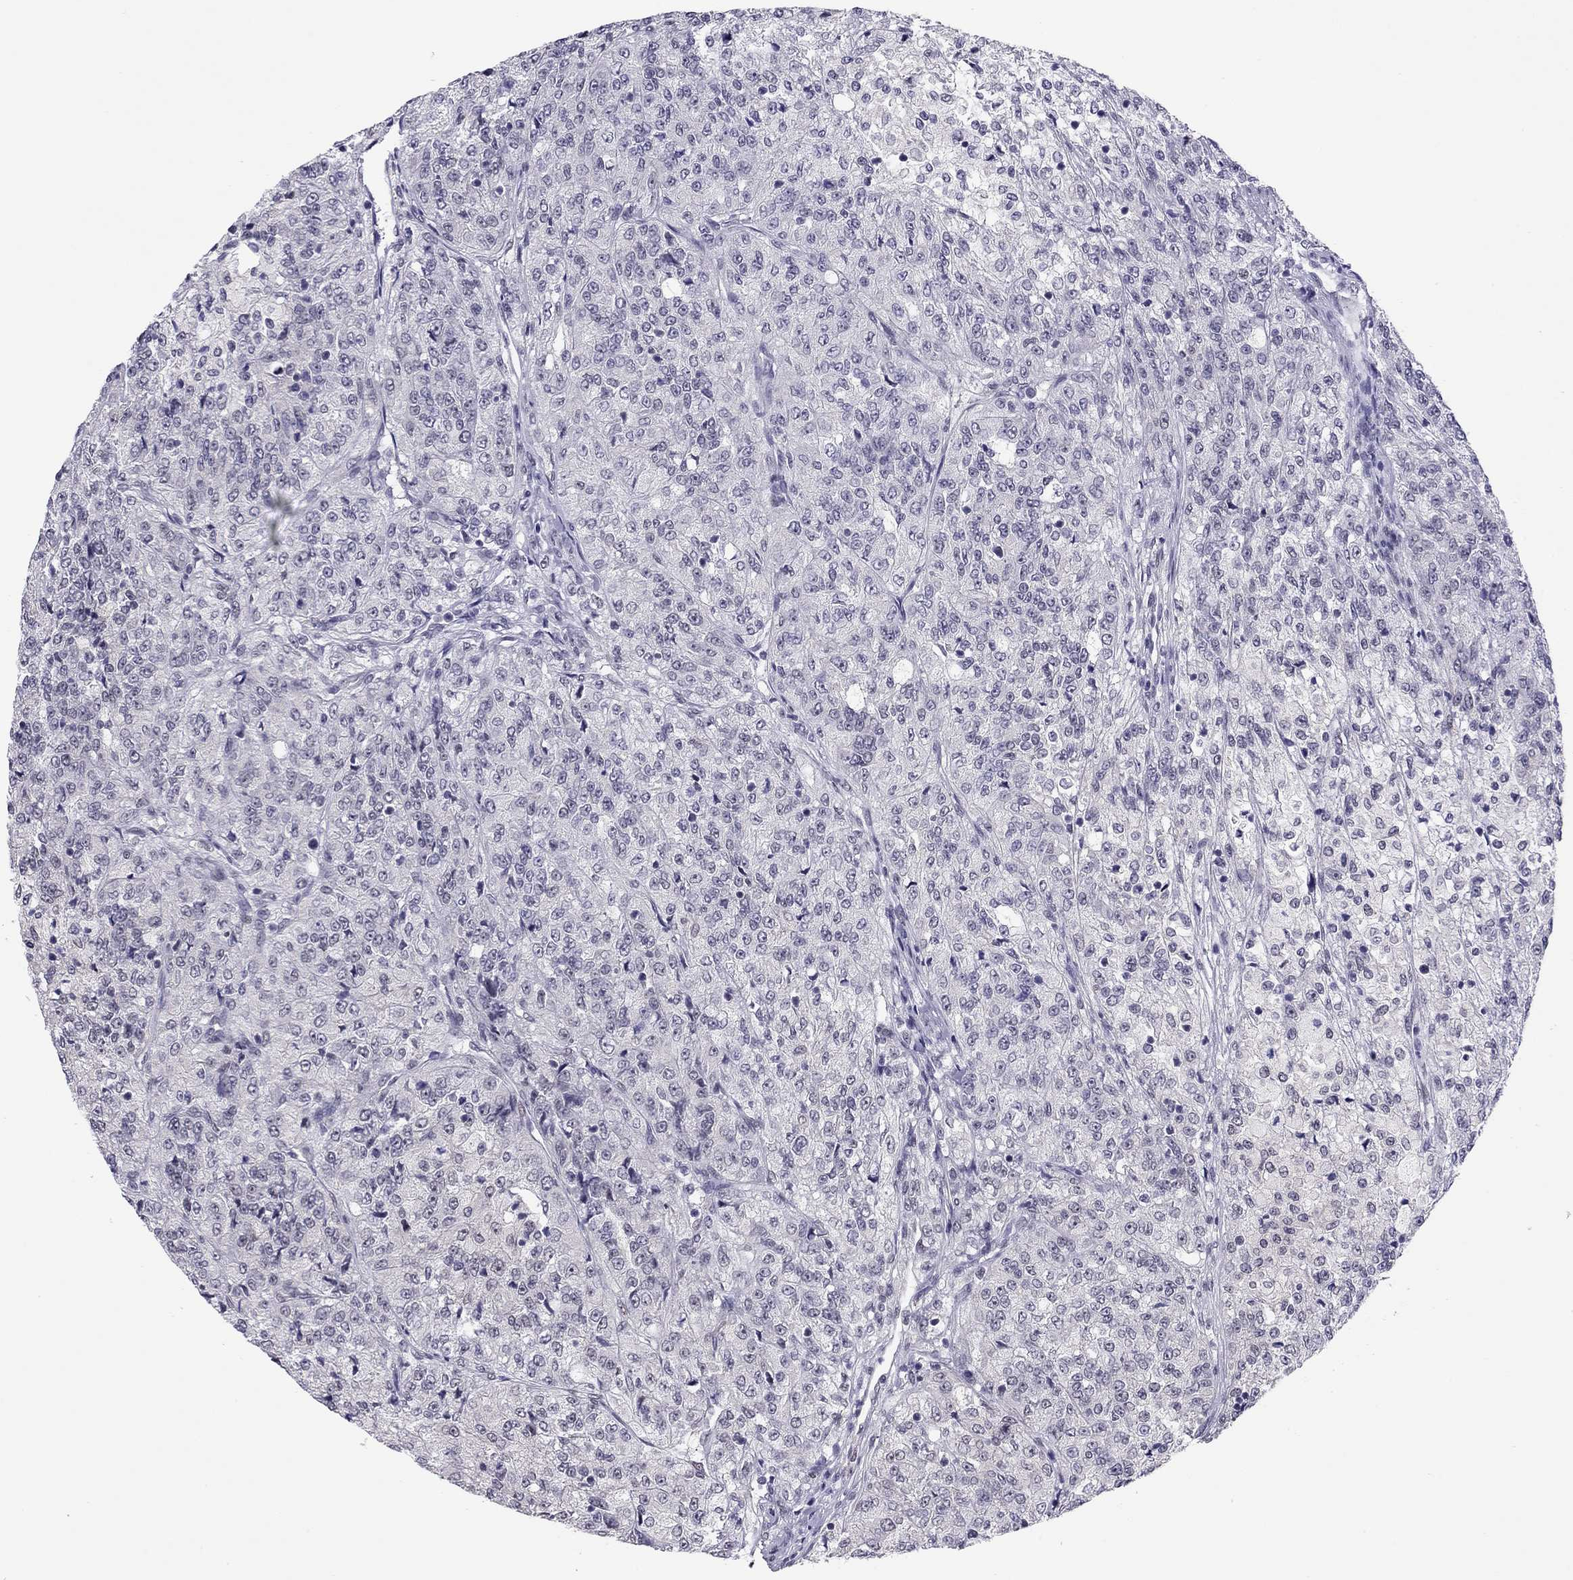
{"staining": {"intensity": "negative", "quantity": "none", "location": "none"}, "tissue": "renal cancer", "cell_type": "Tumor cells", "image_type": "cancer", "snomed": [{"axis": "morphology", "description": "Adenocarcinoma, NOS"}, {"axis": "topography", "description": "Kidney"}], "caption": "A high-resolution photomicrograph shows immunohistochemistry staining of adenocarcinoma (renal), which displays no significant expression in tumor cells. Nuclei are stained in blue.", "gene": "DOT1L", "patient": {"sex": "female", "age": 63}}